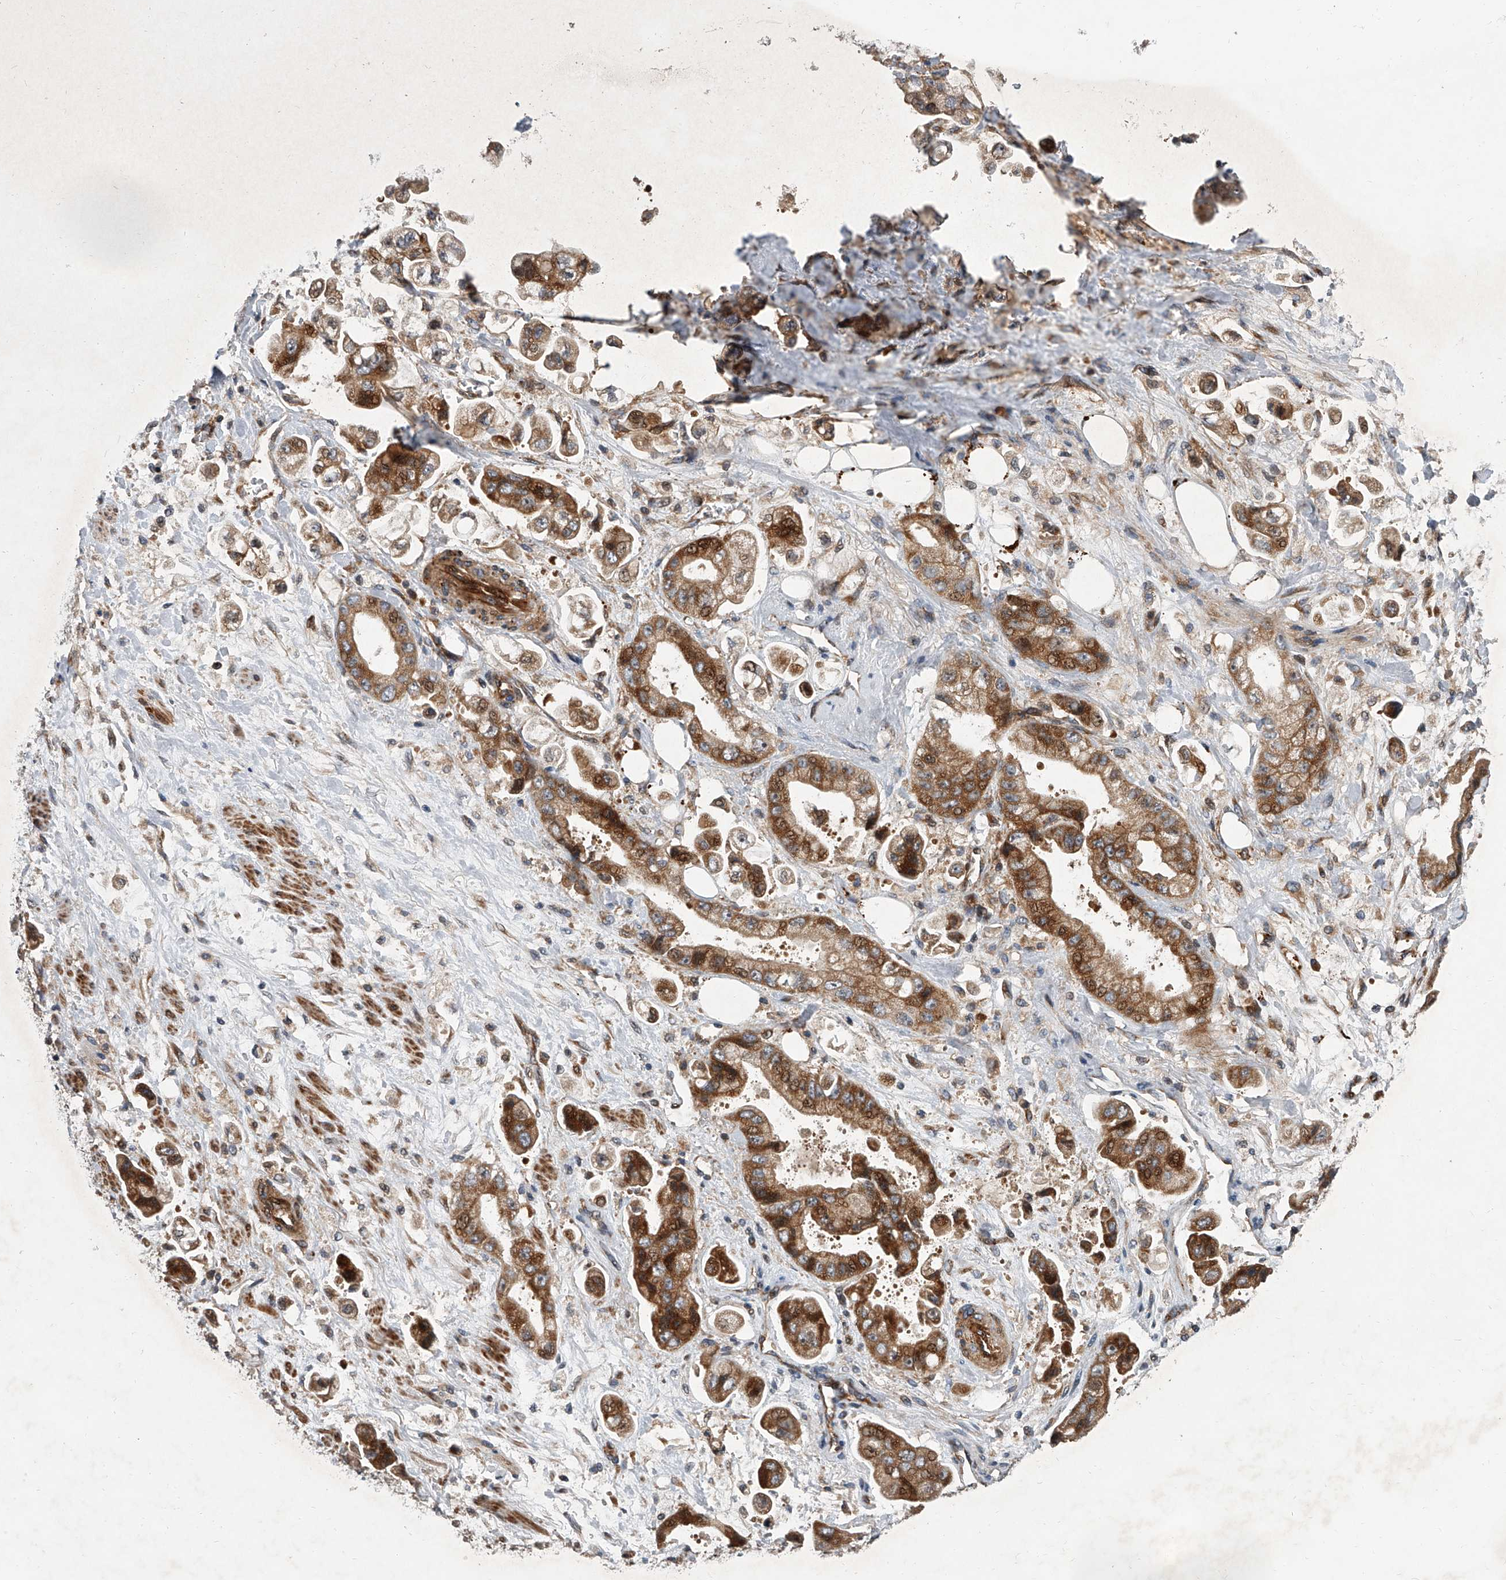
{"staining": {"intensity": "moderate", "quantity": ">75%", "location": "cytoplasmic/membranous,nuclear"}, "tissue": "stomach cancer", "cell_type": "Tumor cells", "image_type": "cancer", "snomed": [{"axis": "morphology", "description": "Adenocarcinoma, NOS"}, {"axis": "topography", "description": "Stomach"}], "caption": "Moderate cytoplasmic/membranous and nuclear positivity is present in approximately >75% of tumor cells in stomach cancer (adenocarcinoma). (IHC, brightfield microscopy, high magnification).", "gene": "USP47", "patient": {"sex": "male", "age": 62}}